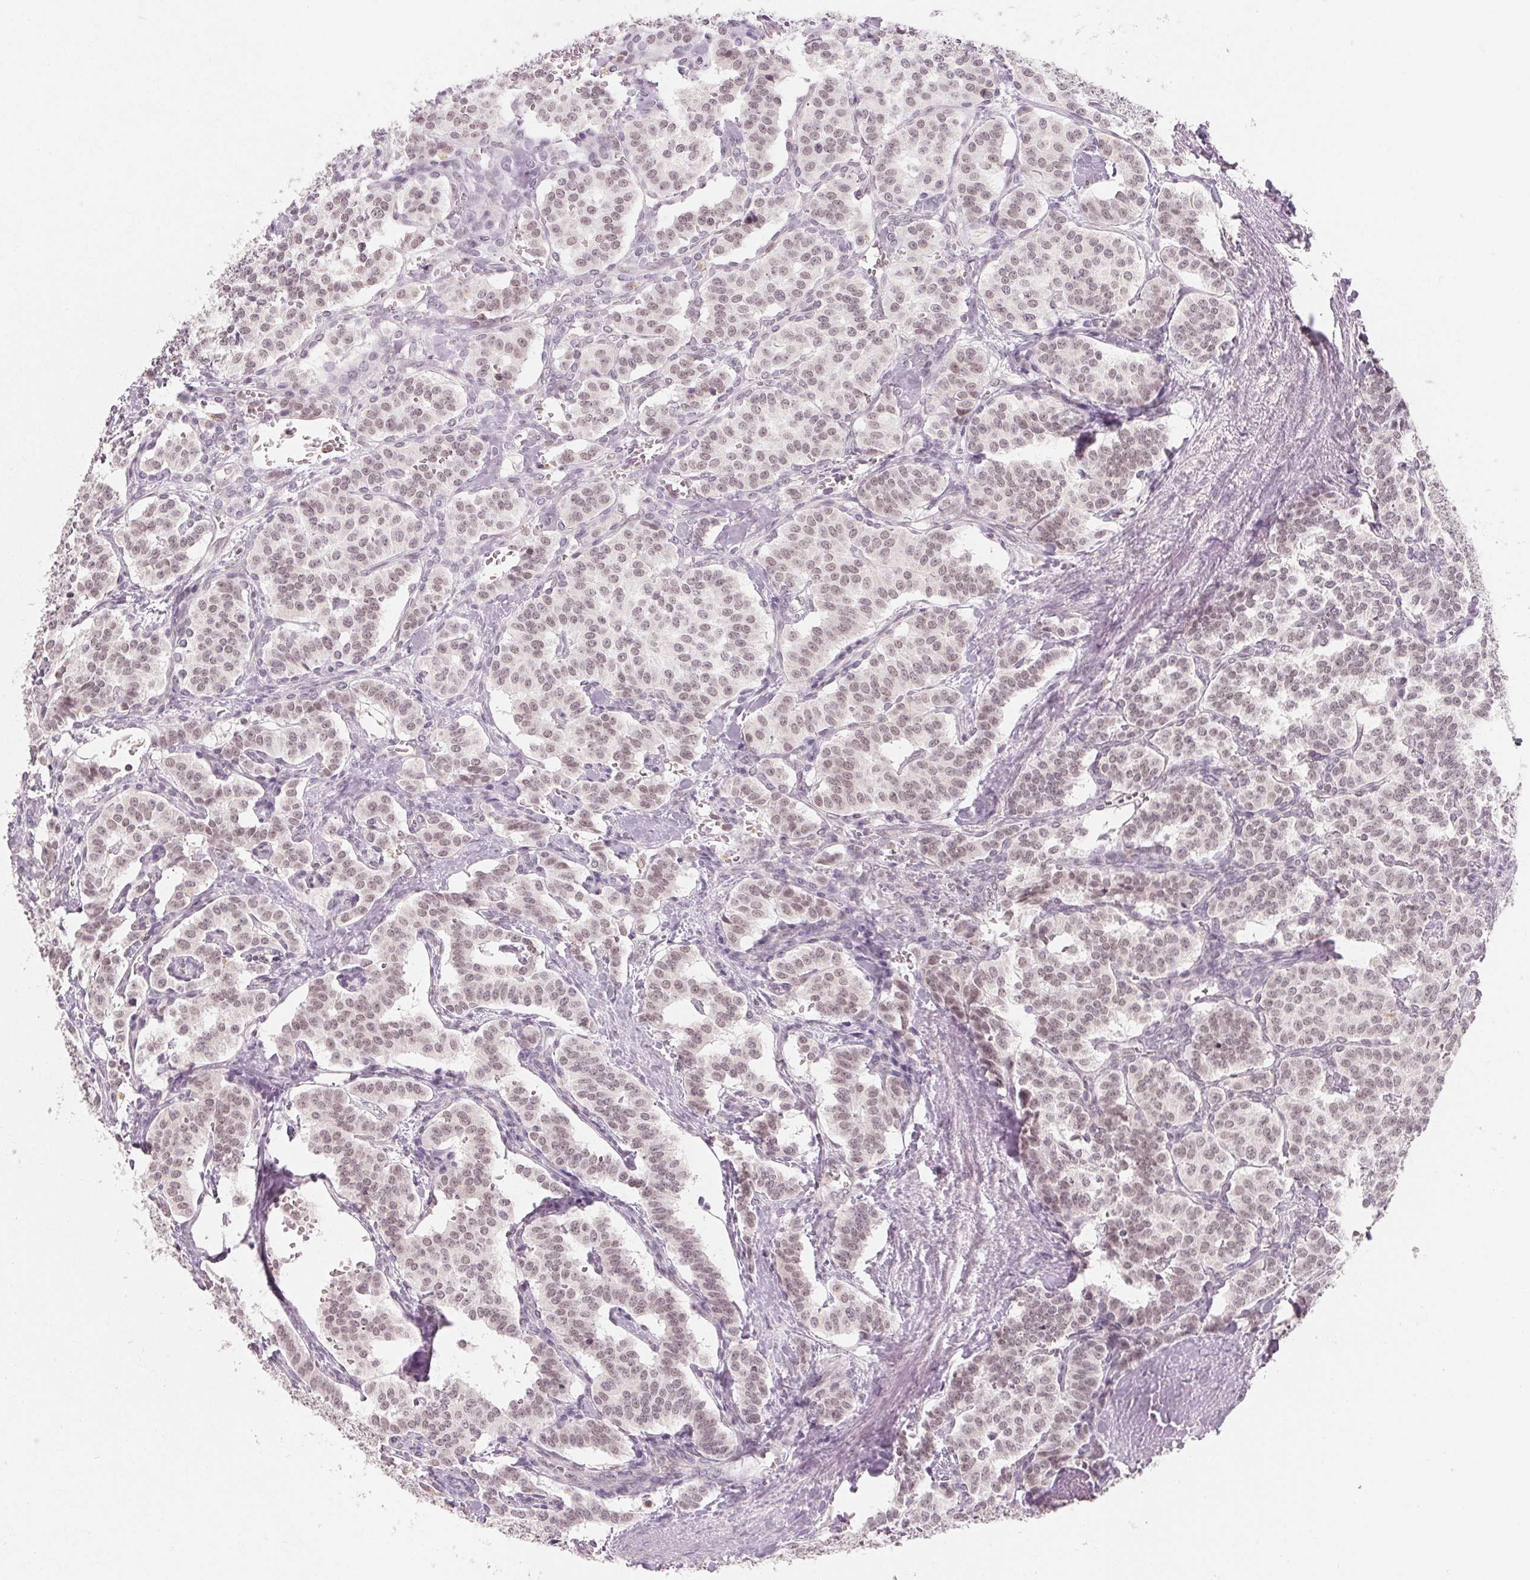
{"staining": {"intensity": "weak", "quantity": ">75%", "location": "nuclear"}, "tissue": "carcinoid", "cell_type": "Tumor cells", "image_type": "cancer", "snomed": [{"axis": "morphology", "description": "Normal tissue, NOS"}, {"axis": "morphology", "description": "Carcinoid, malignant, NOS"}, {"axis": "topography", "description": "Lung"}], "caption": "Protein expression analysis of carcinoid (malignant) reveals weak nuclear expression in about >75% of tumor cells.", "gene": "NXF3", "patient": {"sex": "female", "age": 46}}